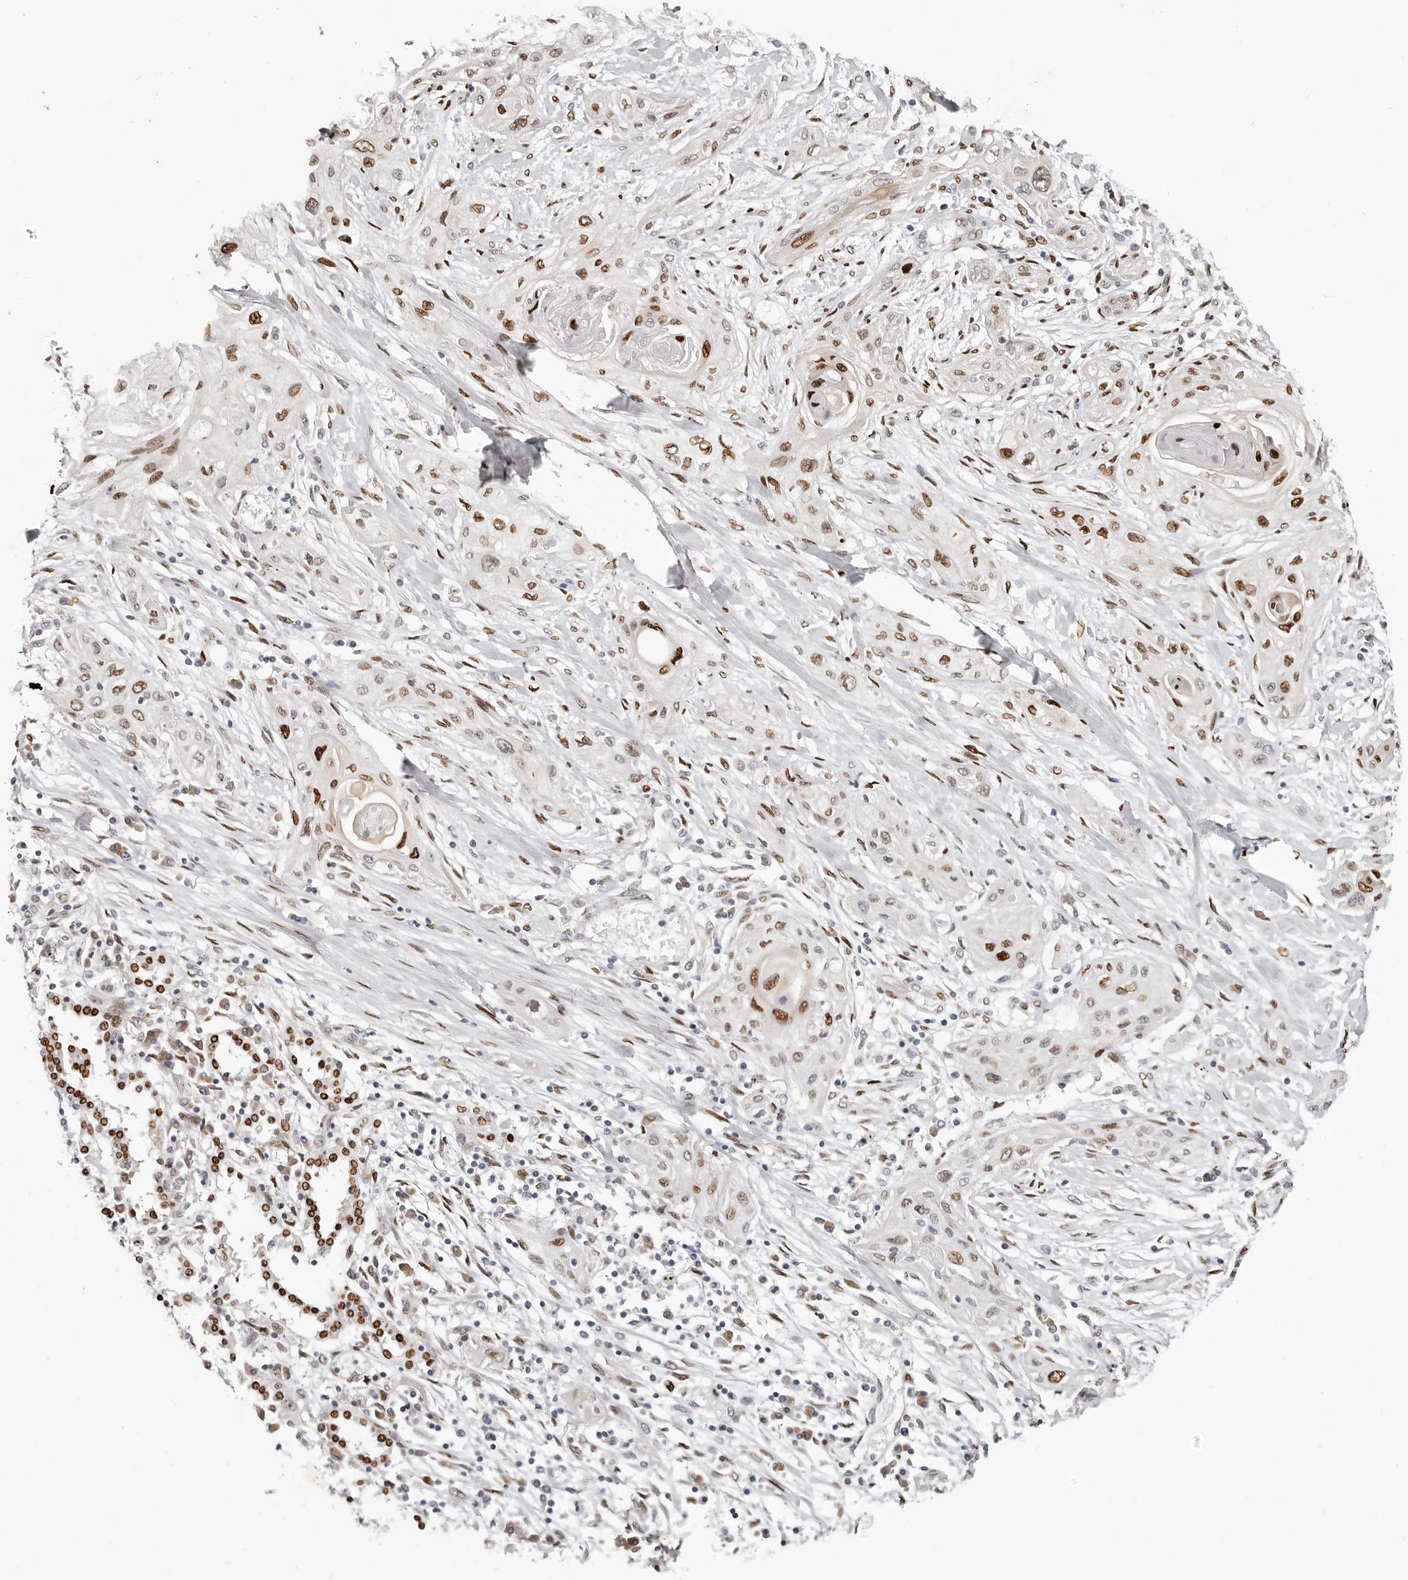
{"staining": {"intensity": "moderate", "quantity": ">75%", "location": "nuclear"}, "tissue": "lung cancer", "cell_type": "Tumor cells", "image_type": "cancer", "snomed": [{"axis": "morphology", "description": "Squamous cell carcinoma, NOS"}, {"axis": "topography", "description": "Lung"}], "caption": "Immunohistochemistry (IHC) photomicrograph of neoplastic tissue: human lung cancer stained using immunohistochemistry displays medium levels of moderate protein expression localized specifically in the nuclear of tumor cells, appearing as a nuclear brown color.", "gene": "SRP19", "patient": {"sex": "female", "age": 47}}